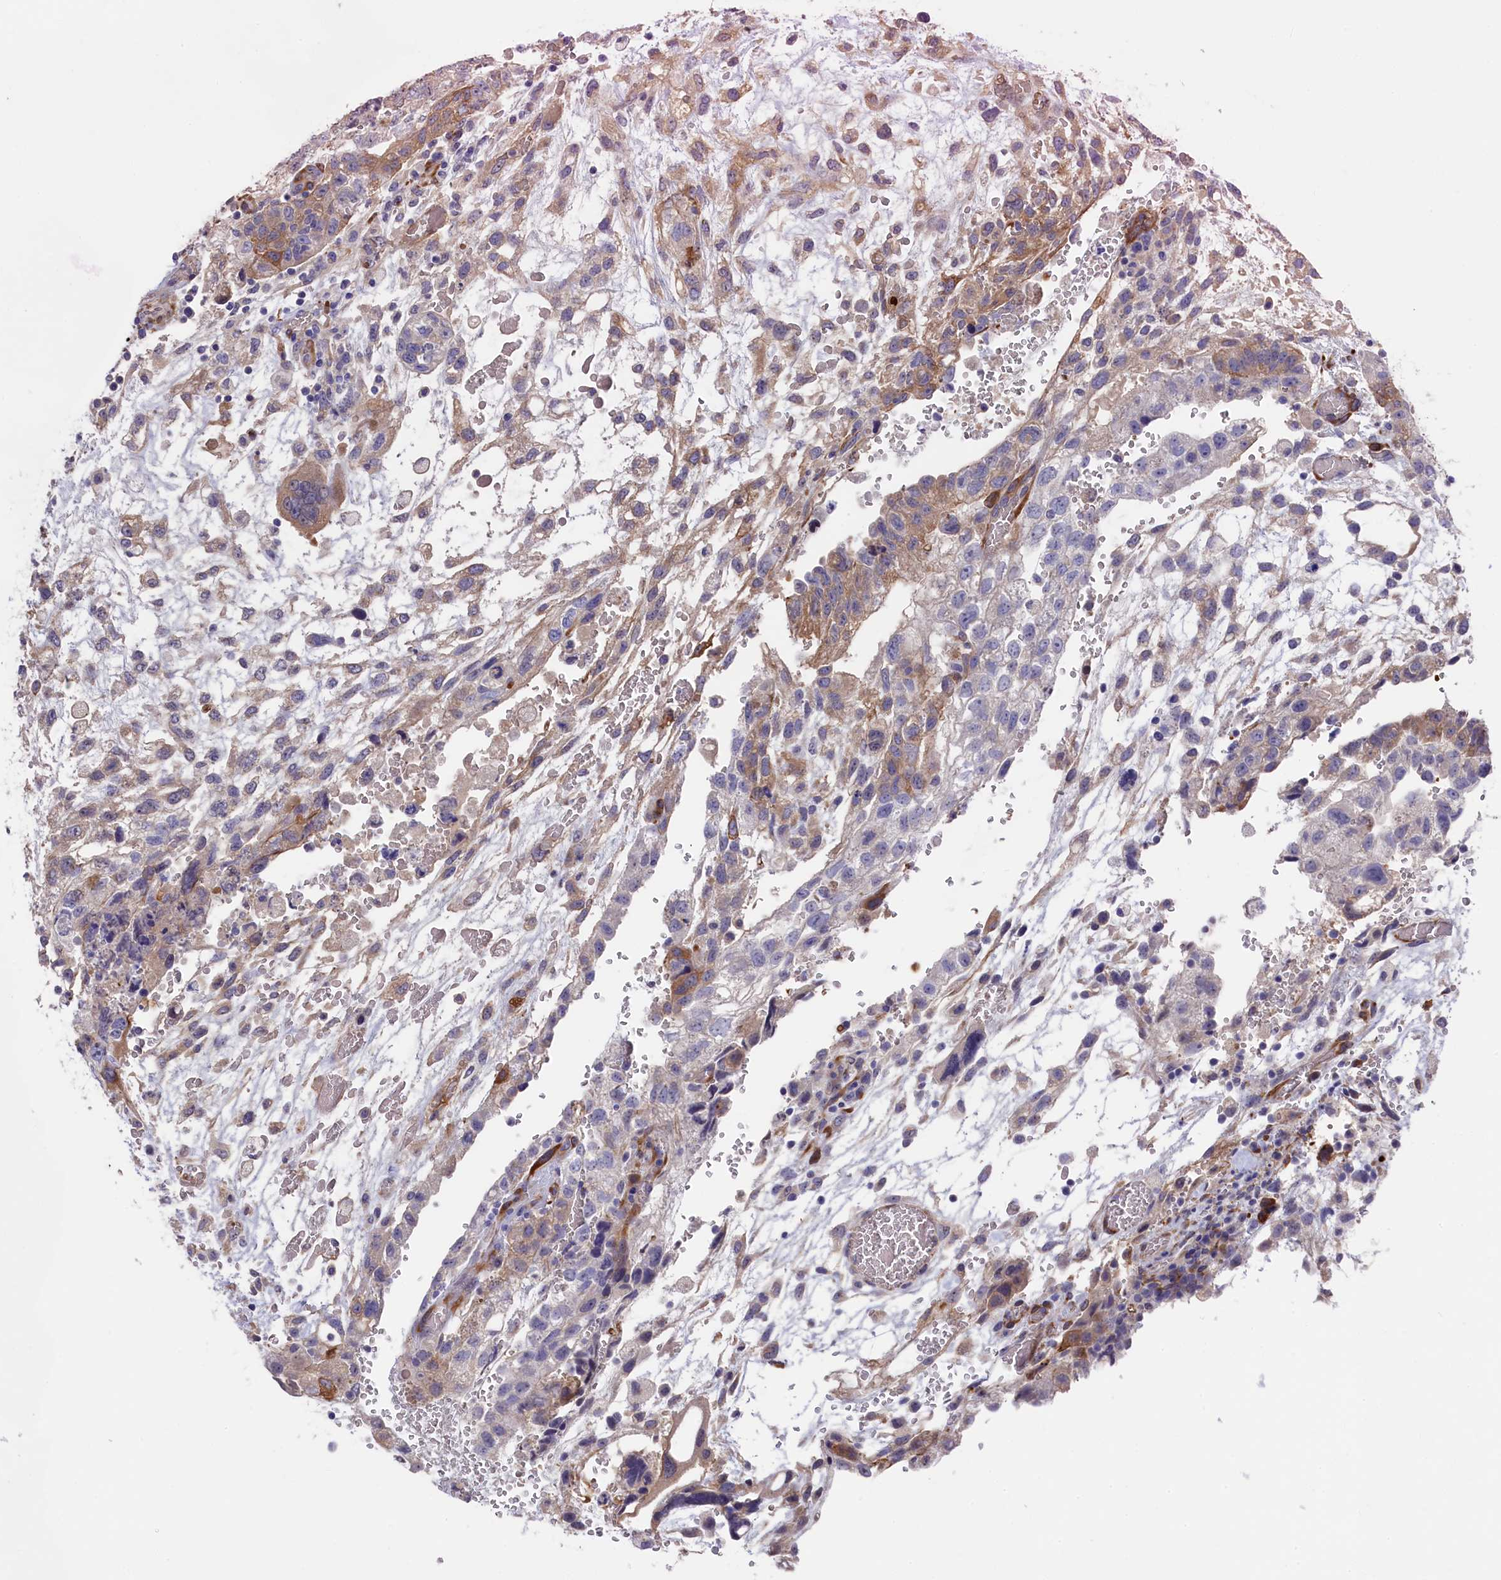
{"staining": {"intensity": "moderate", "quantity": "<25%", "location": "cytoplasmic/membranous"}, "tissue": "testis cancer", "cell_type": "Tumor cells", "image_type": "cancer", "snomed": [{"axis": "morphology", "description": "Carcinoma, Embryonal, NOS"}, {"axis": "topography", "description": "Testis"}], "caption": "Immunohistochemical staining of testis embryonal carcinoma demonstrates moderate cytoplasmic/membranous protein positivity in approximately <25% of tumor cells.", "gene": "LHFPL4", "patient": {"sex": "male", "age": 36}}